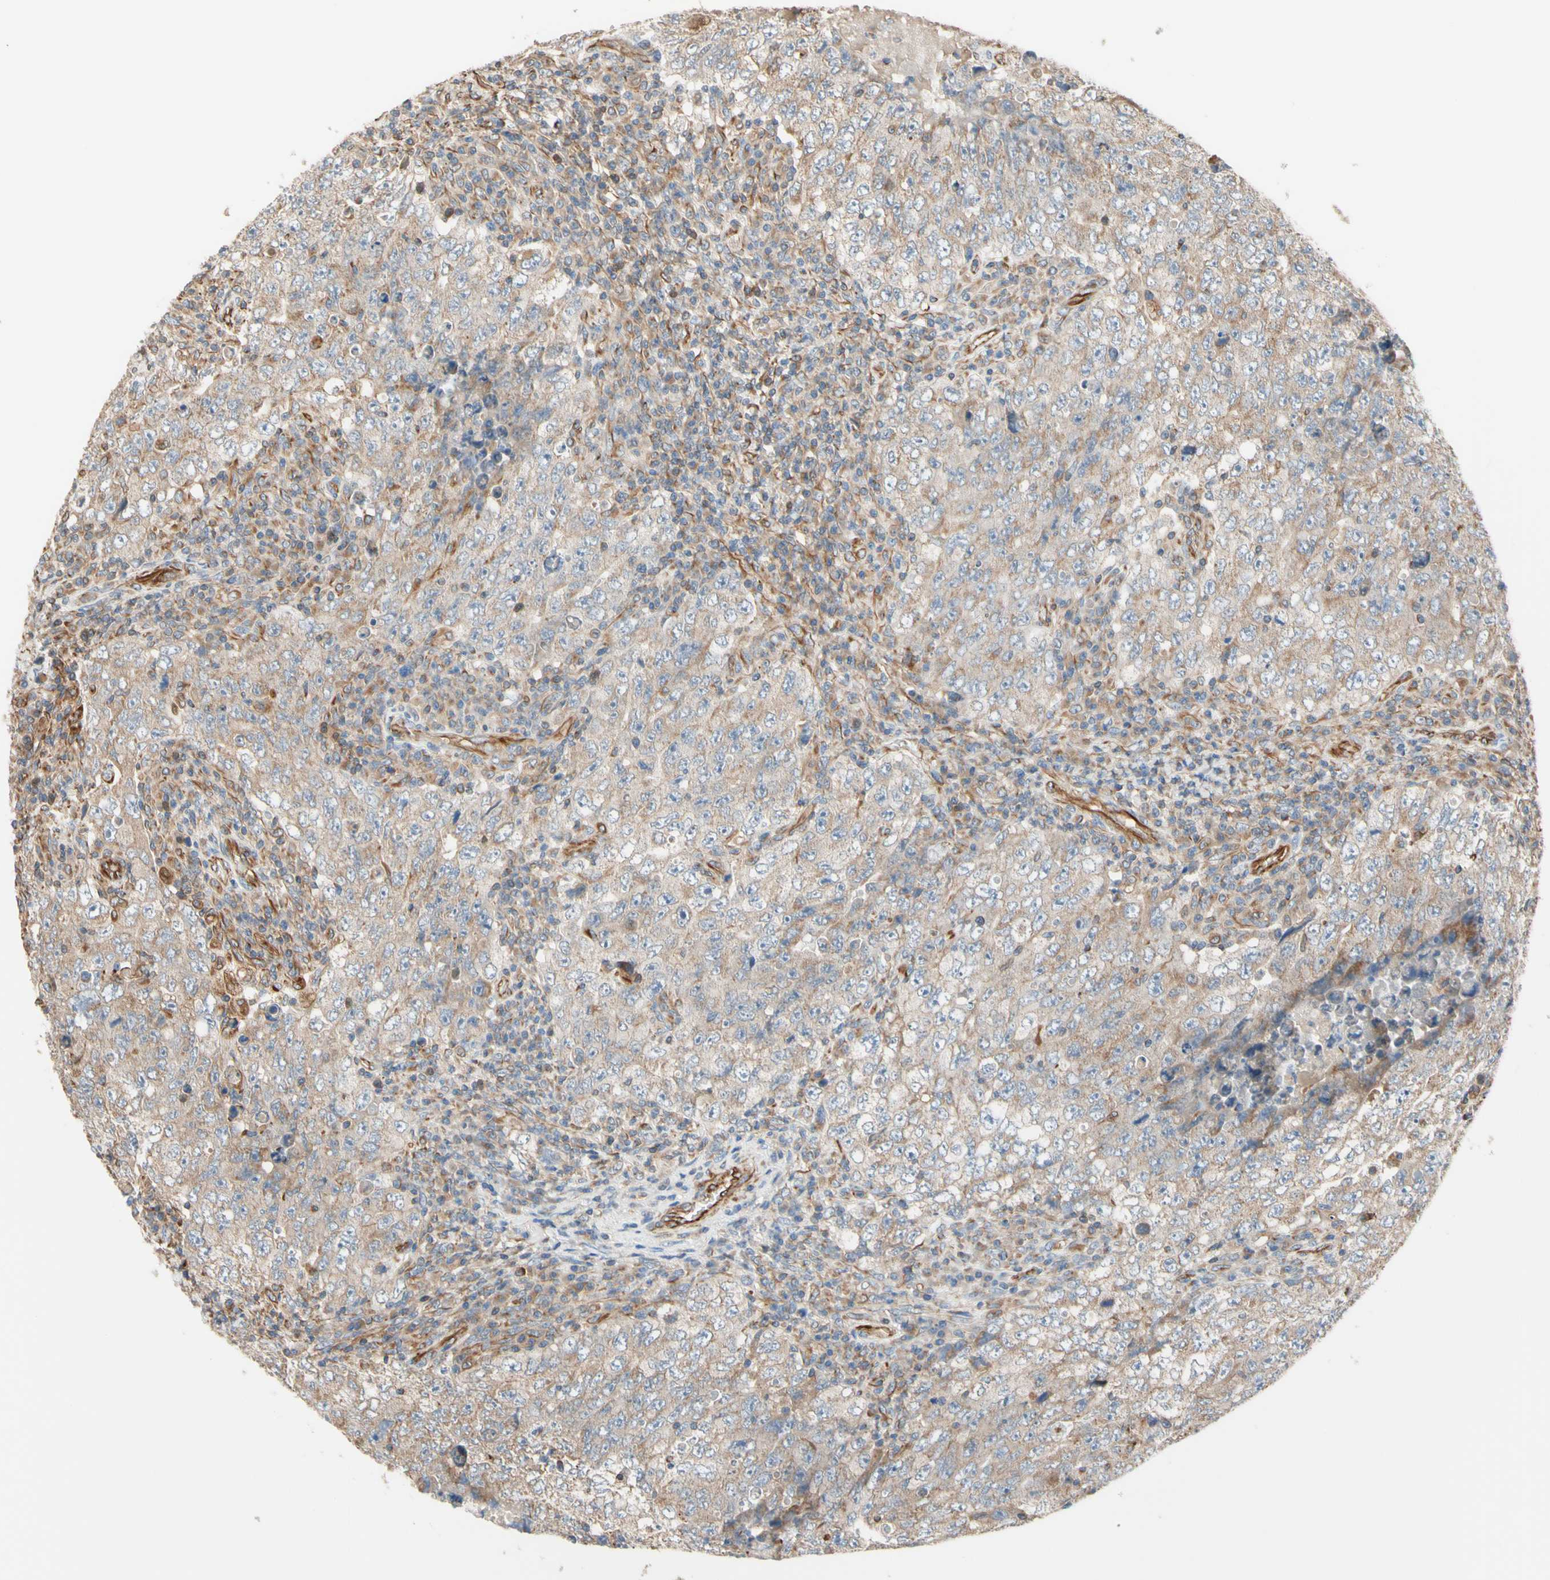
{"staining": {"intensity": "weak", "quantity": "25%-75%", "location": "cytoplasmic/membranous"}, "tissue": "testis cancer", "cell_type": "Tumor cells", "image_type": "cancer", "snomed": [{"axis": "morphology", "description": "Carcinoma, Embryonal, NOS"}, {"axis": "topography", "description": "Testis"}], "caption": "Immunohistochemical staining of human testis cancer (embryonal carcinoma) demonstrates low levels of weak cytoplasmic/membranous protein expression in approximately 25%-75% of tumor cells.", "gene": "TRAF2", "patient": {"sex": "male", "age": 26}}